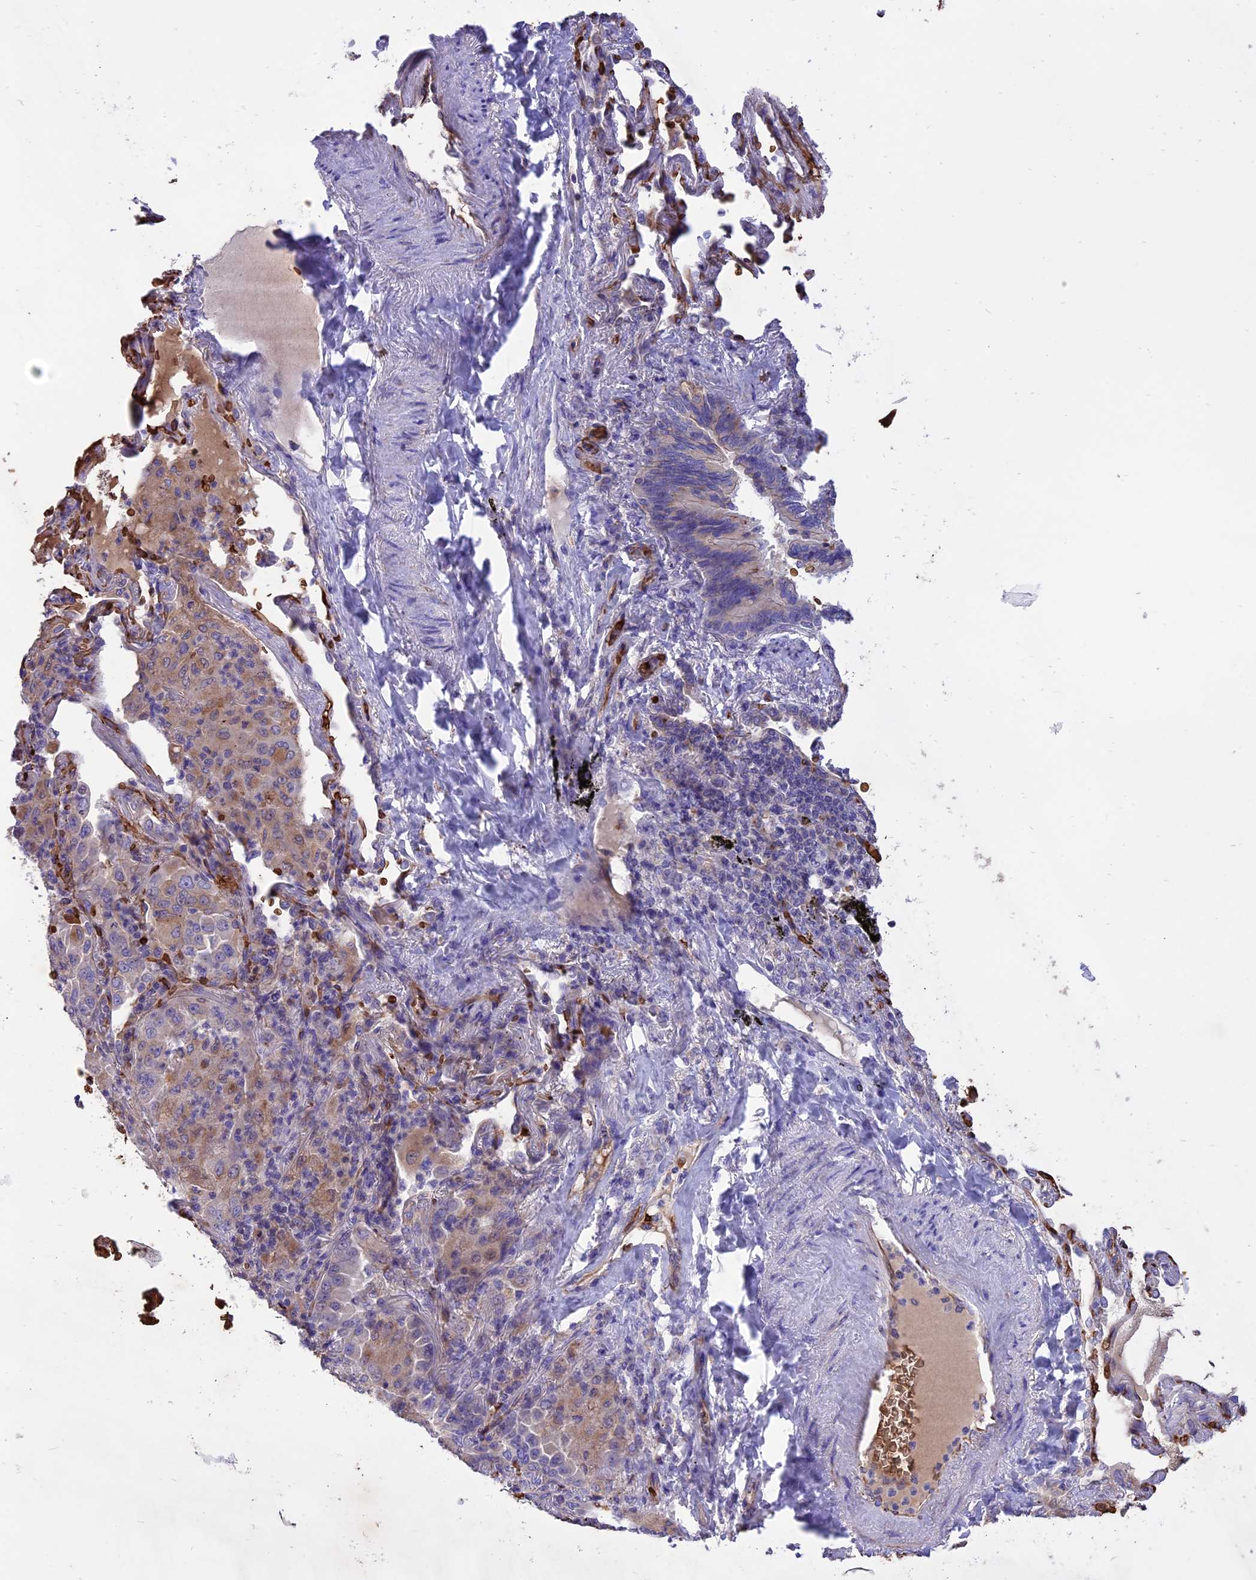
{"staining": {"intensity": "weak", "quantity": "<25%", "location": "cytoplasmic/membranous"}, "tissue": "lung cancer", "cell_type": "Tumor cells", "image_type": "cancer", "snomed": [{"axis": "morphology", "description": "Adenocarcinoma, NOS"}, {"axis": "topography", "description": "Lung"}], "caption": "Immunohistochemistry of human lung adenocarcinoma displays no positivity in tumor cells.", "gene": "TTC4", "patient": {"sex": "female", "age": 69}}